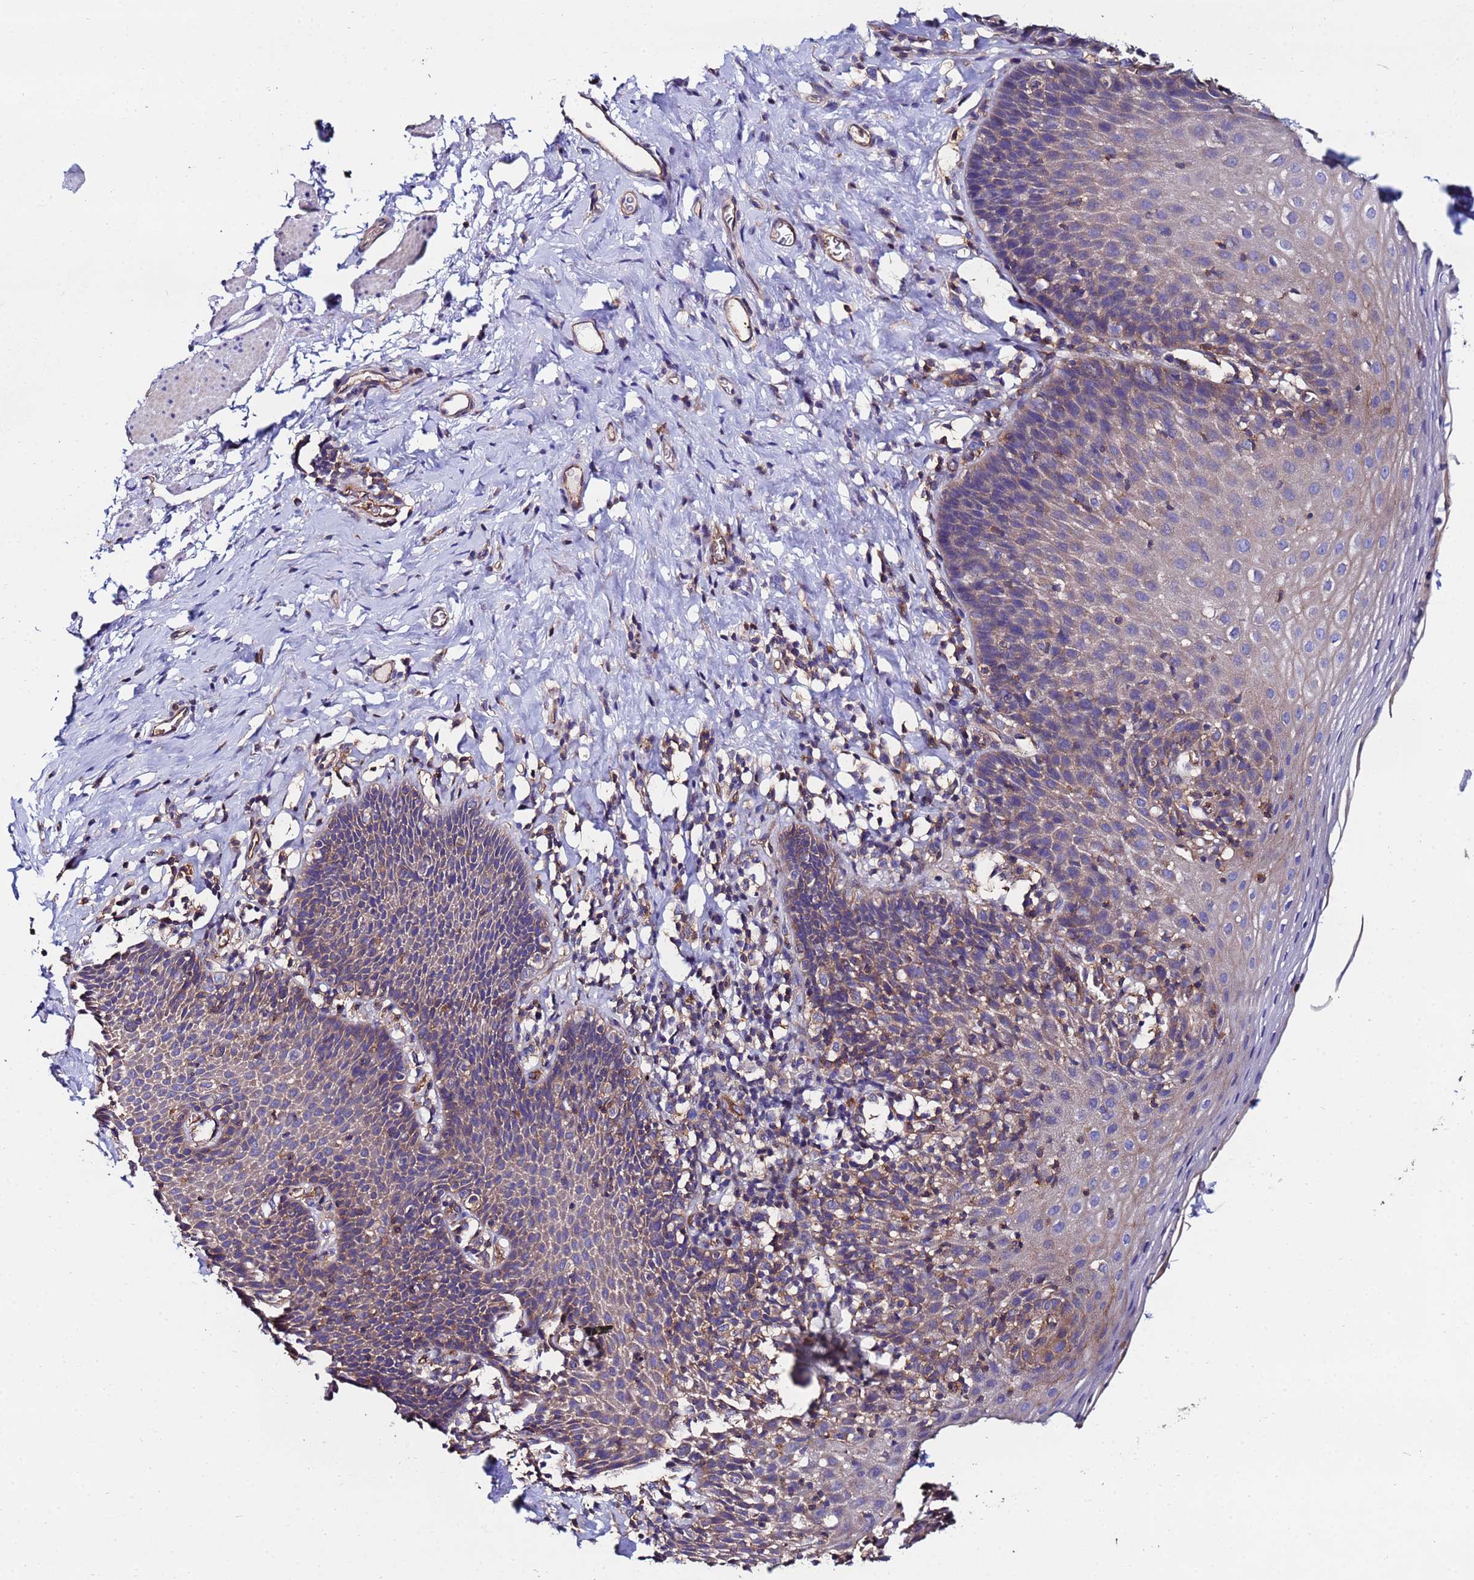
{"staining": {"intensity": "moderate", "quantity": "25%-75%", "location": "cytoplasmic/membranous"}, "tissue": "esophagus", "cell_type": "Squamous epithelial cells", "image_type": "normal", "snomed": [{"axis": "morphology", "description": "Normal tissue, NOS"}, {"axis": "topography", "description": "Esophagus"}], "caption": "This image shows immunohistochemistry staining of benign esophagus, with medium moderate cytoplasmic/membranous positivity in approximately 25%-75% of squamous epithelial cells.", "gene": "POTEE", "patient": {"sex": "female", "age": 61}}